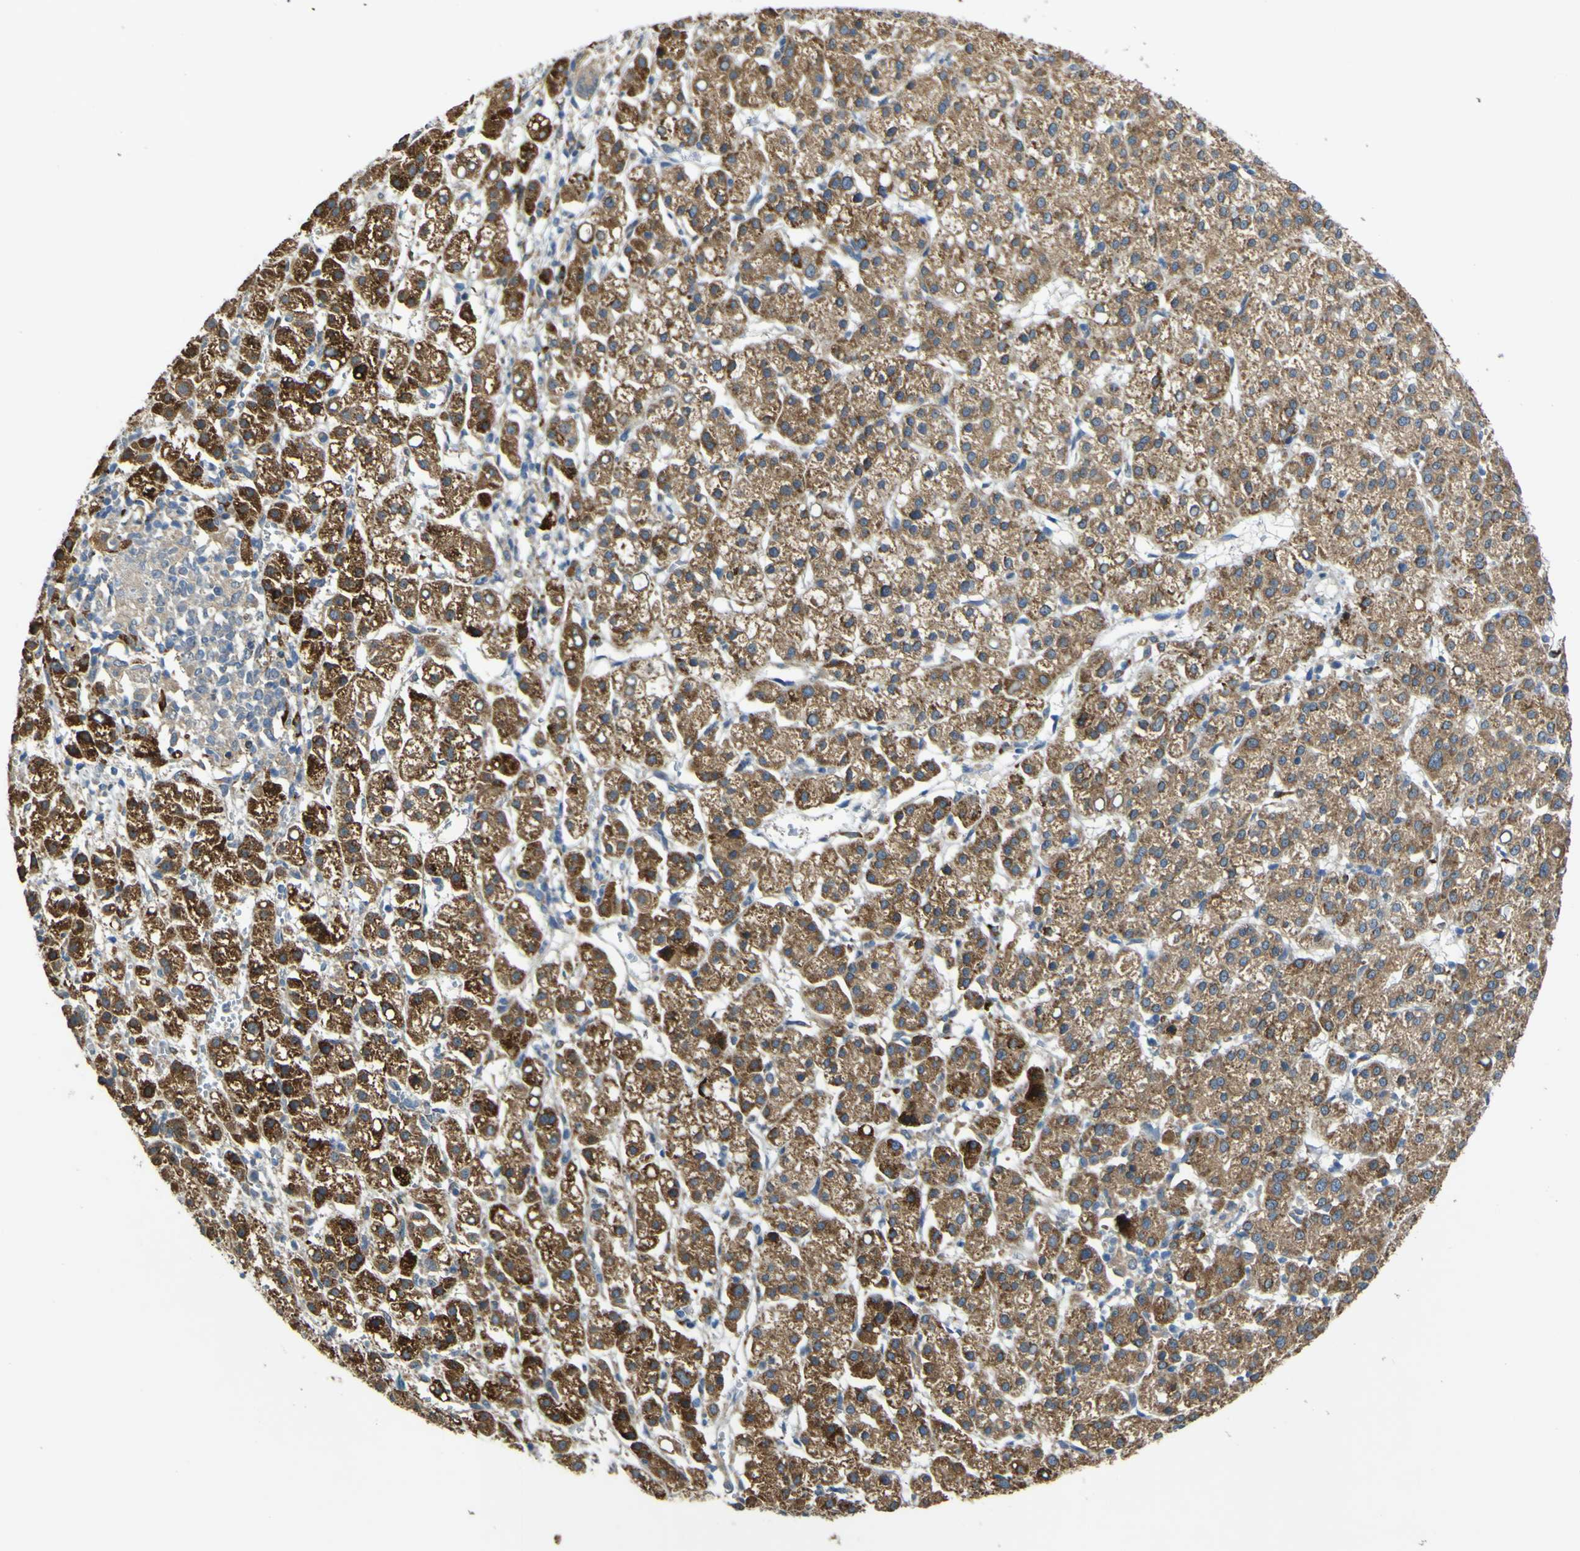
{"staining": {"intensity": "strong", "quantity": ">75%", "location": "cytoplasmic/membranous"}, "tissue": "liver cancer", "cell_type": "Tumor cells", "image_type": "cancer", "snomed": [{"axis": "morphology", "description": "Carcinoma, Hepatocellular, NOS"}, {"axis": "topography", "description": "Liver"}], "caption": "Protein analysis of hepatocellular carcinoma (liver) tissue exhibits strong cytoplasmic/membranous positivity in approximately >75% of tumor cells.", "gene": "LBHD1", "patient": {"sex": "female", "age": 58}}